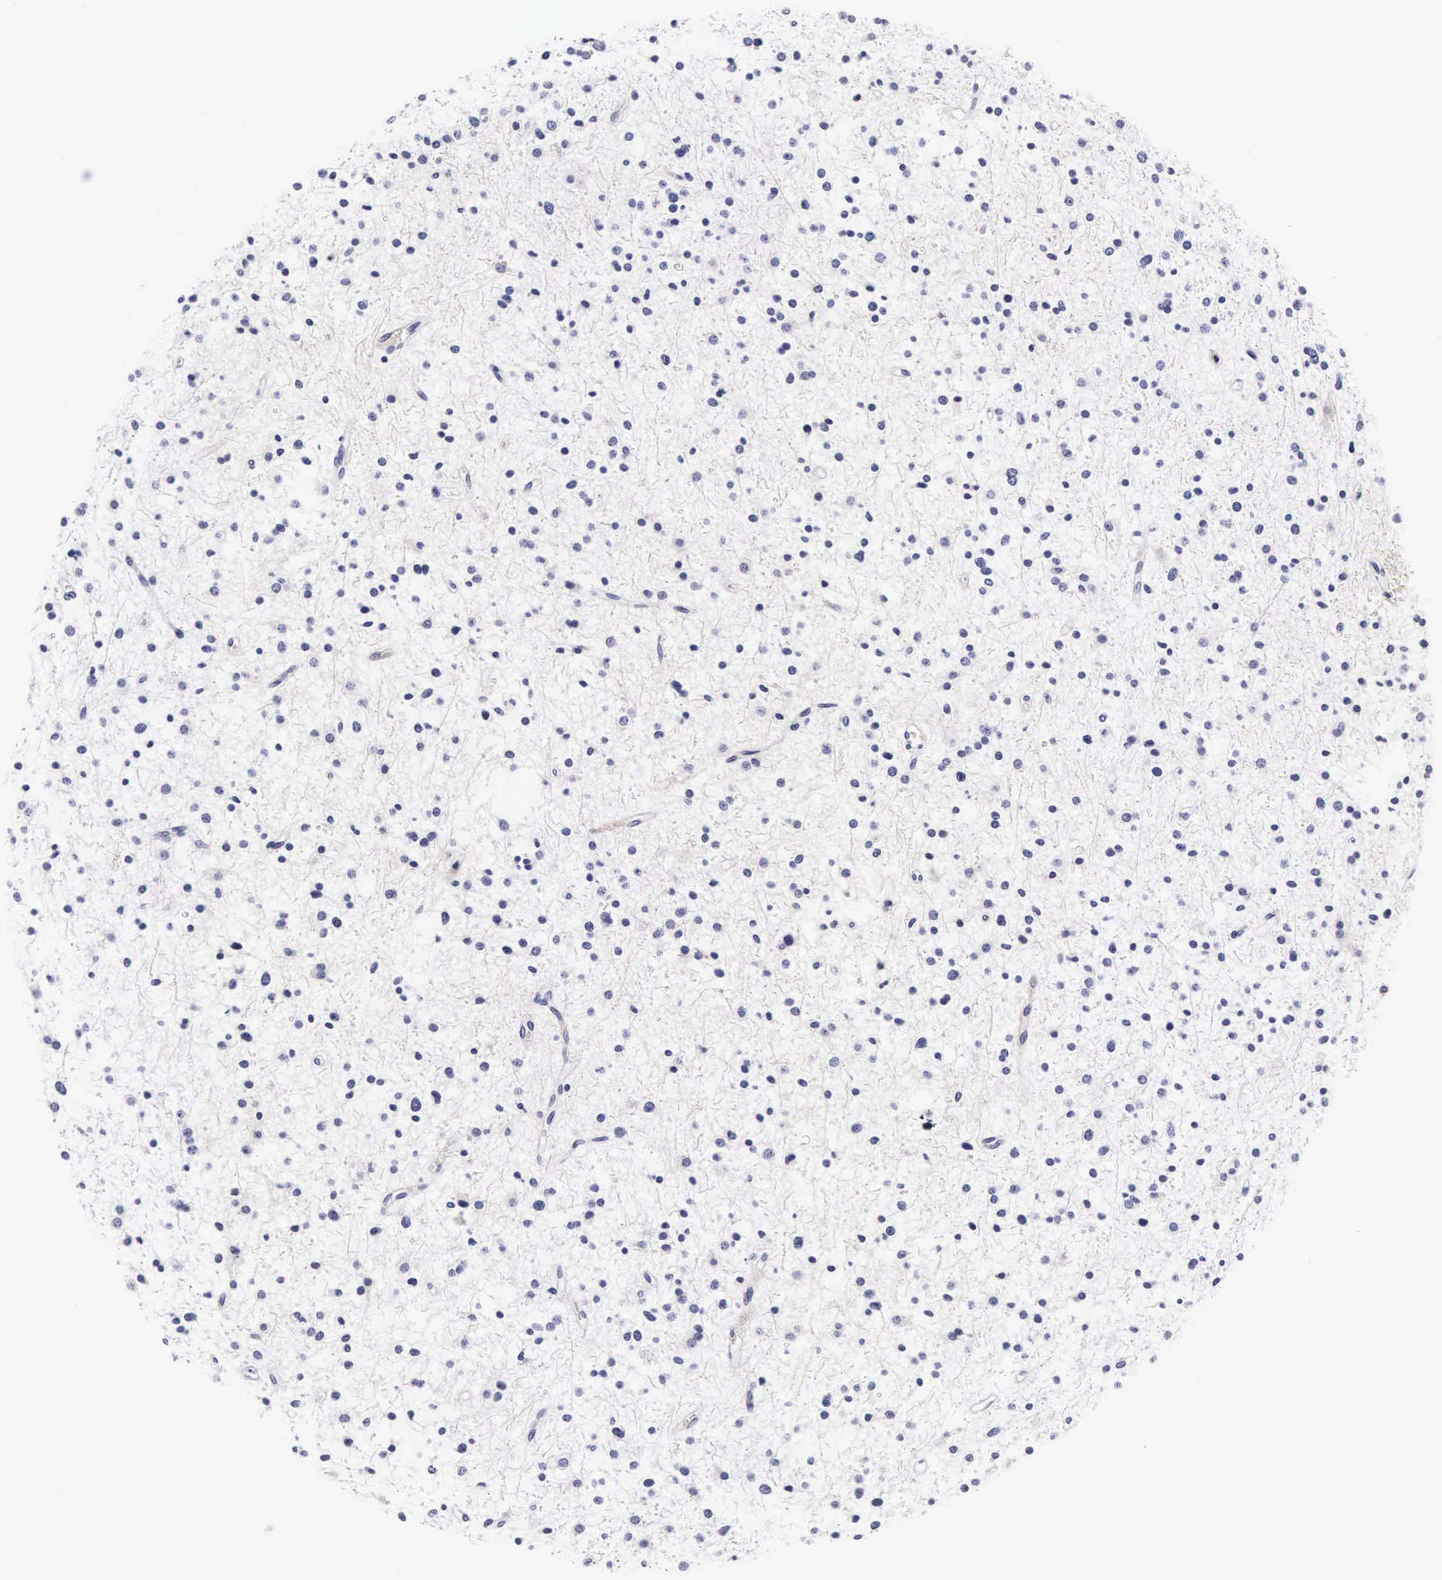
{"staining": {"intensity": "negative", "quantity": "none", "location": "none"}, "tissue": "glioma", "cell_type": "Tumor cells", "image_type": "cancer", "snomed": [{"axis": "morphology", "description": "Glioma, malignant, Low grade"}, {"axis": "topography", "description": "Brain"}], "caption": "This histopathology image is of malignant low-grade glioma stained with immunohistochemistry to label a protein in brown with the nuclei are counter-stained blue. There is no staining in tumor cells. The staining was performed using DAB to visualize the protein expression in brown, while the nuclei were stained in blue with hematoxylin (Magnification: 20x).", "gene": "UPRT", "patient": {"sex": "female", "age": 36}}